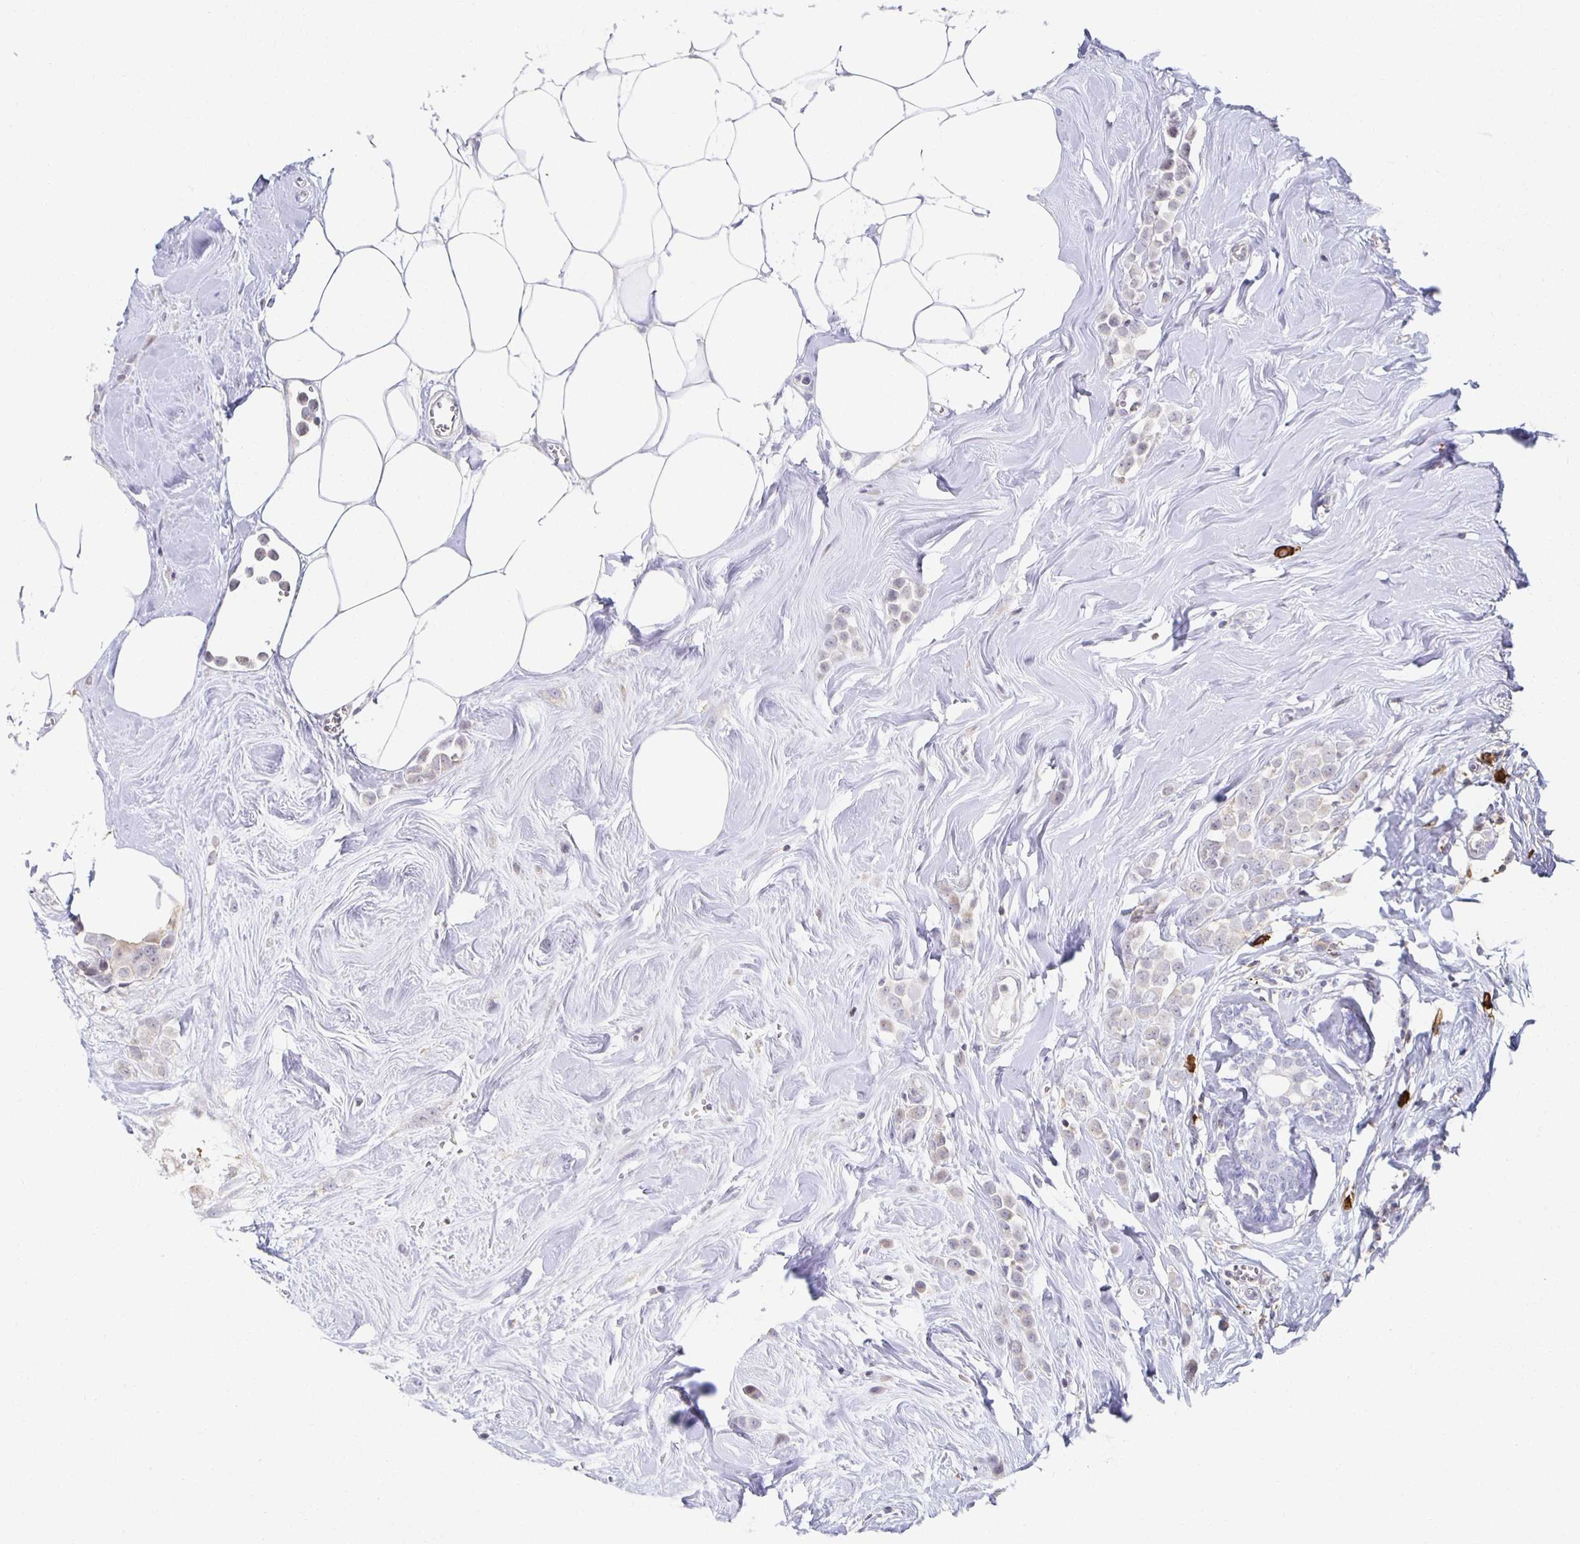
{"staining": {"intensity": "negative", "quantity": "none", "location": "none"}, "tissue": "breast cancer", "cell_type": "Tumor cells", "image_type": "cancer", "snomed": [{"axis": "morphology", "description": "Duct carcinoma"}, {"axis": "topography", "description": "Breast"}], "caption": "Immunohistochemical staining of human breast cancer (invasive ductal carcinoma) exhibits no significant staining in tumor cells.", "gene": "ZNF692", "patient": {"sex": "female", "age": 80}}